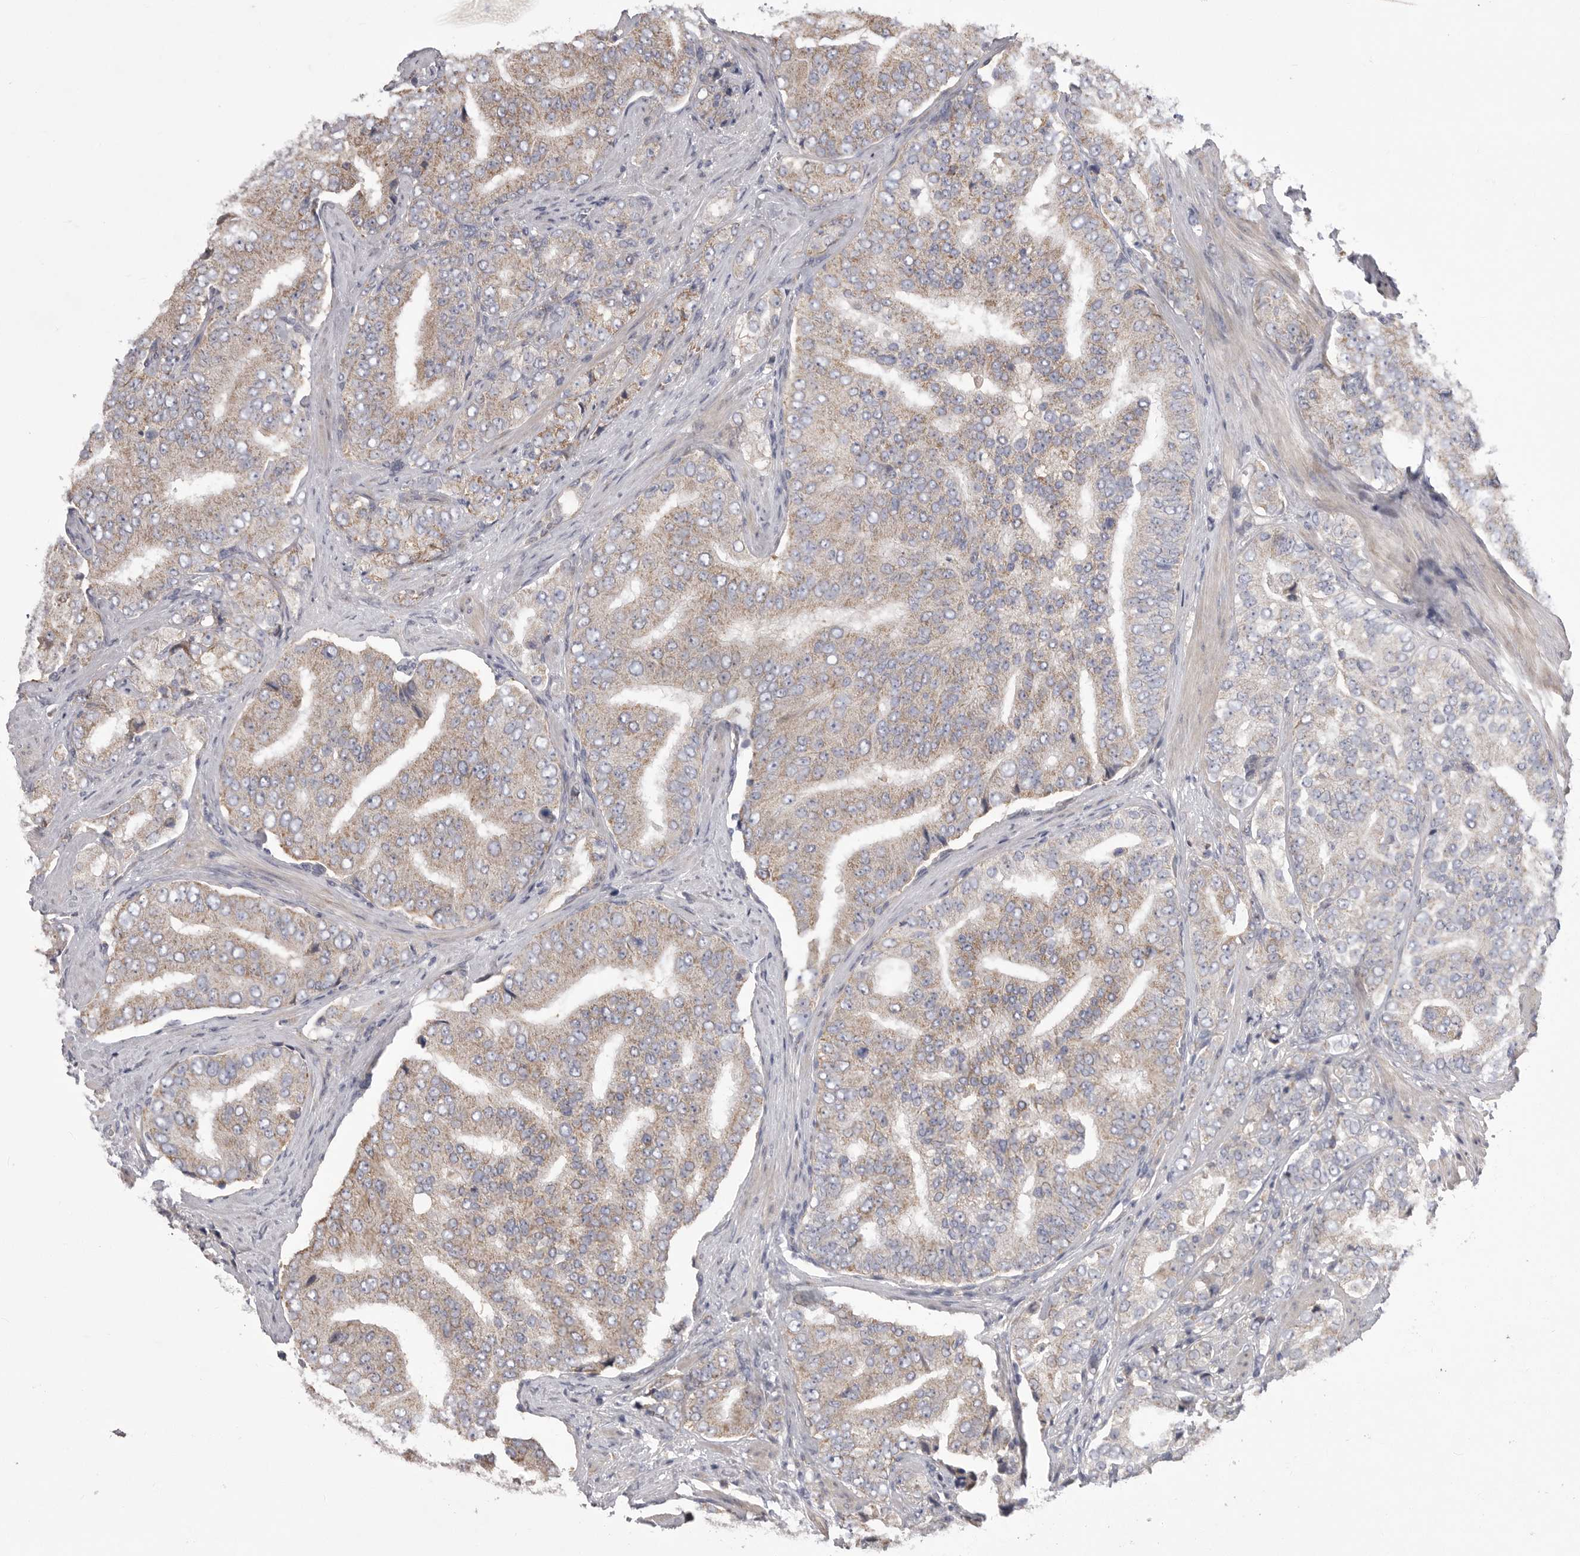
{"staining": {"intensity": "weak", "quantity": "25%-75%", "location": "cytoplasmic/membranous"}, "tissue": "prostate cancer", "cell_type": "Tumor cells", "image_type": "cancer", "snomed": [{"axis": "morphology", "description": "Adenocarcinoma, High grade"}, {"axis": "topography", "description": "Prostate"}], "caption": "Approximately 25%-75% of tumor cells in human prostate cancer (adenocarcinoma (high-grade)) show weak cytoplasmic/membranous protein staining as visualized by brown immunohistochemical staining.", "gene": "CRP", "patient": {"sex": "male", "age": 58}}